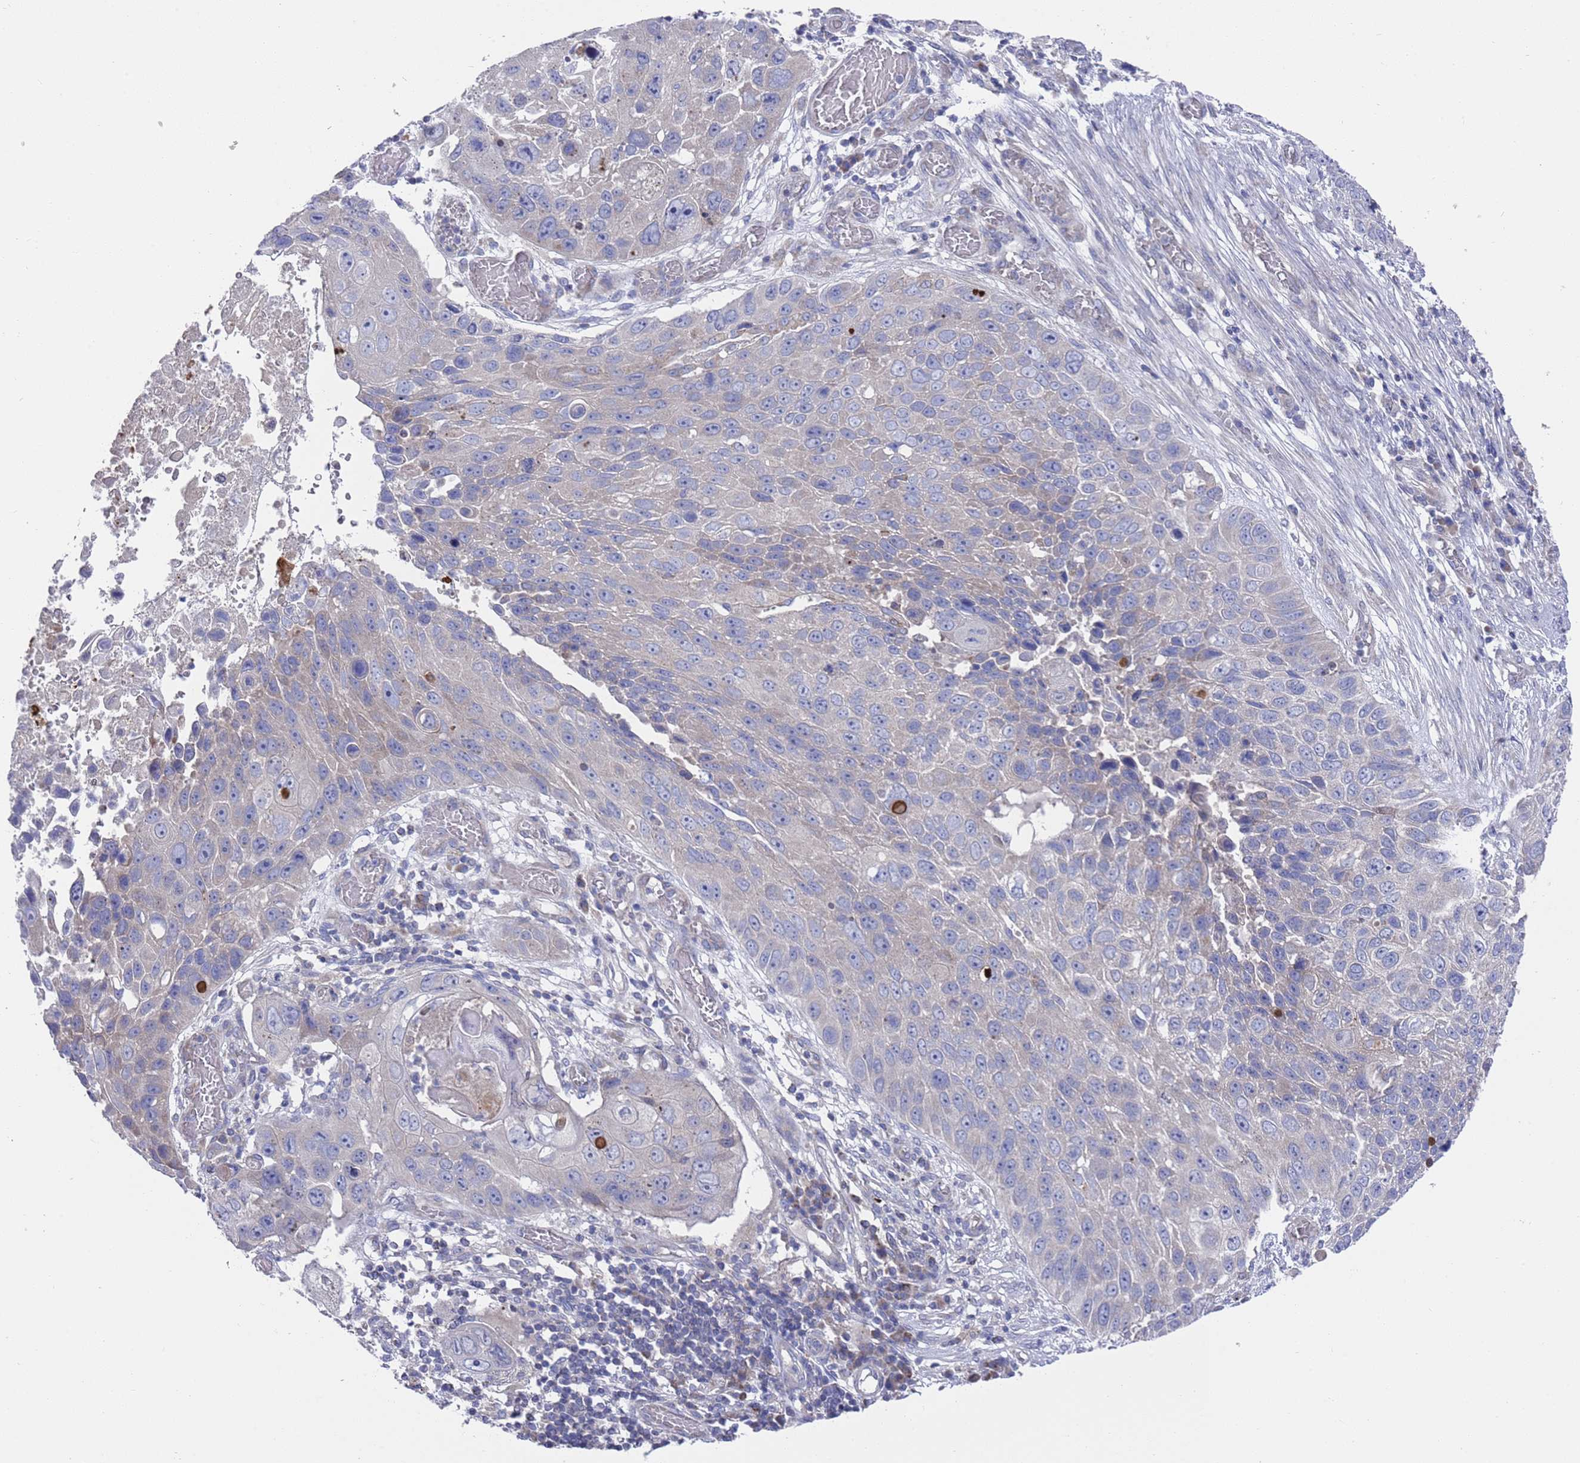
{"staining": {"intensity": "negative", "quantity": "none", "location": "none"}, "tissue": "lung cancer", "cell_type": "Tumor cells", "image_type": "cancer", "snomed": [{"axis": "morphology", "description": "Squamous cell carcinoma, NOS"}, {"axis": "topography", "description": "Lung"}], "caption": "This is an IHC image of human squamous cell carcinoma (lung). There is no expression in tumor cells.", "gene": "NPEPPS", "patient": {"sex": "male", "age": 61}}